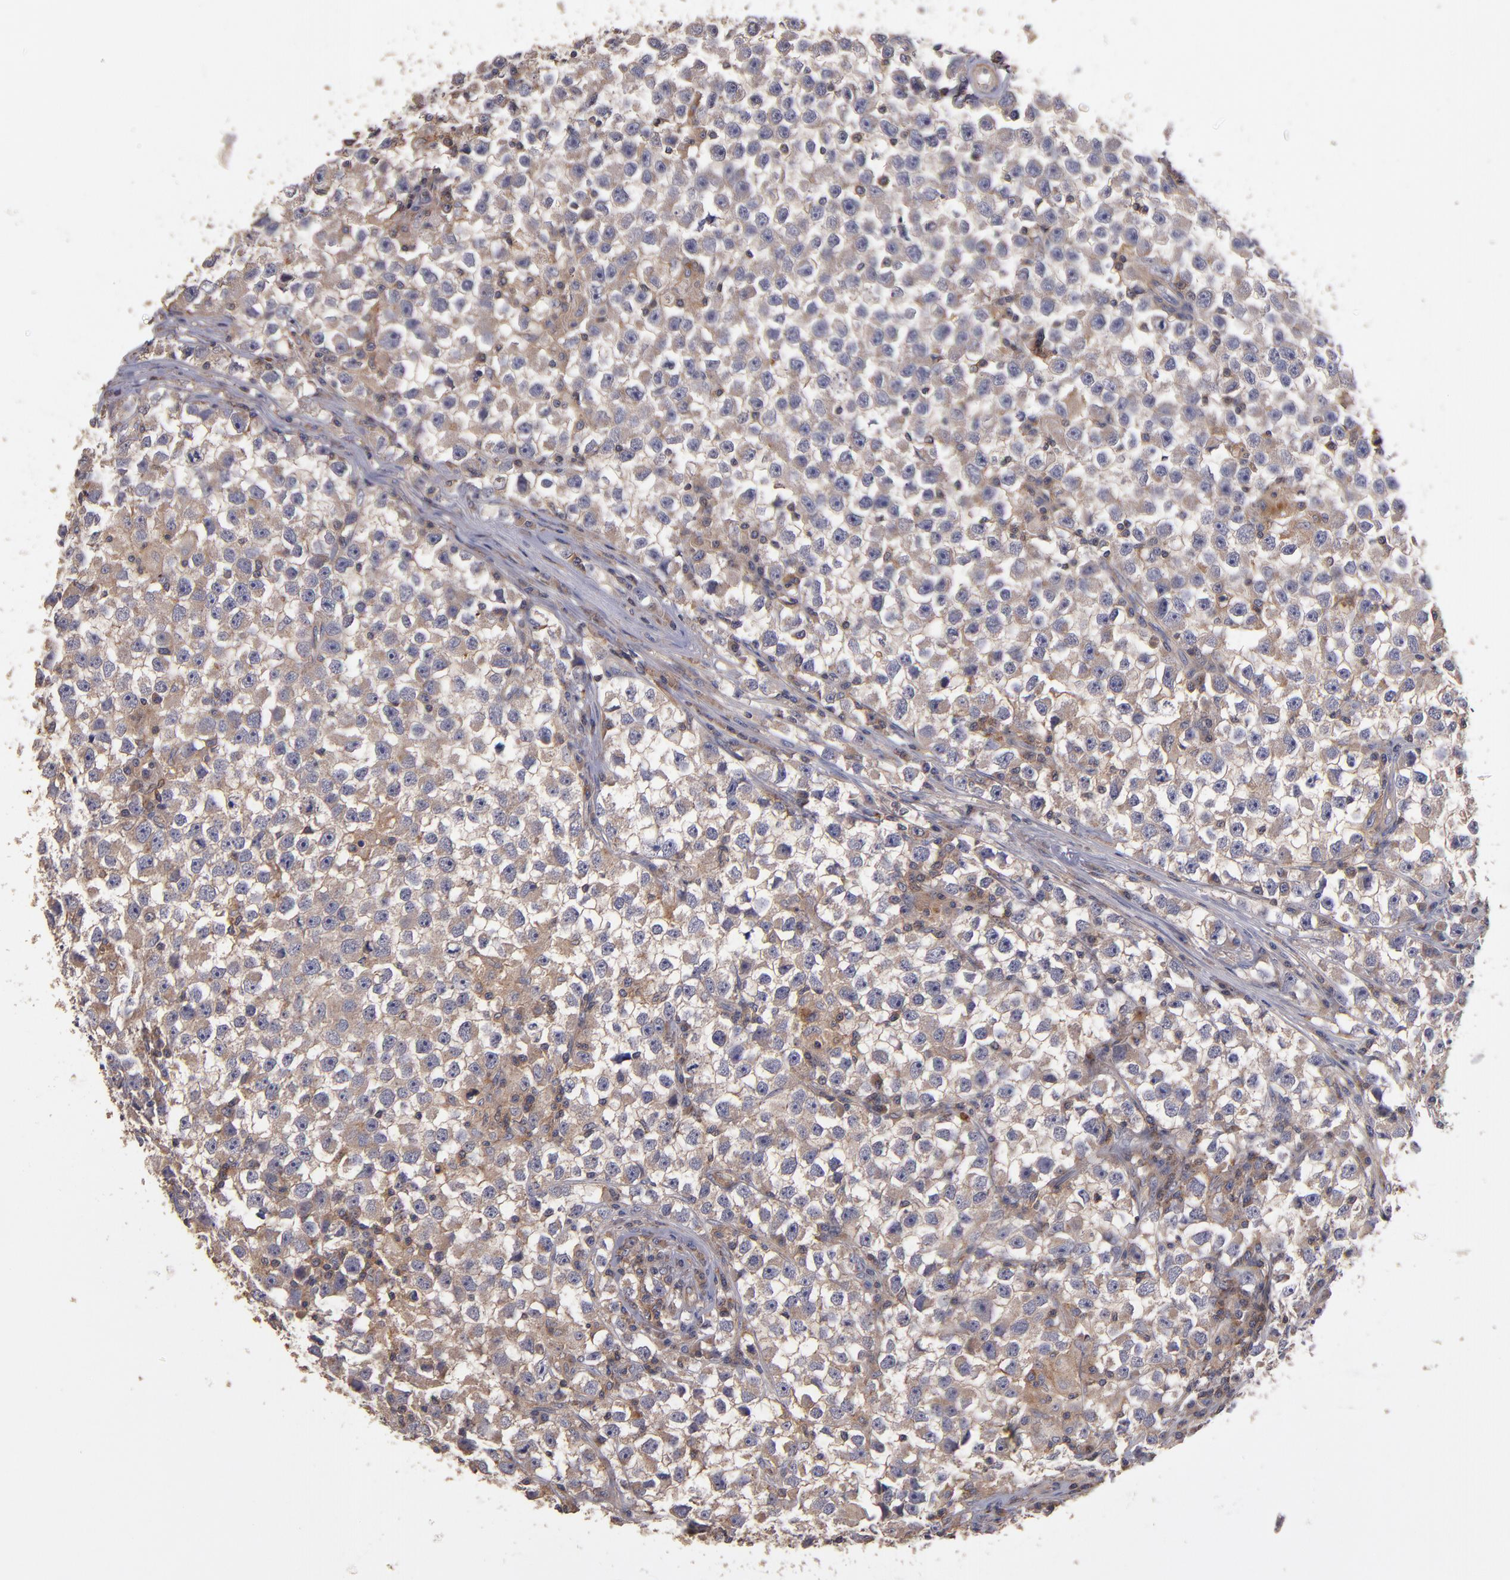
{"staining": {"intensity": "moderate", "quantity": ">75%", "location": "cytoplasmic/membranous"}, "tissue": "testis cancer", "cell_type": "Tumor cells", "image_type": "cancer", "snomed": [{"axis": "morphology", "description": "Seminoma, NOS"}, {"axis": "topography", "description": "Testis"}], "caption": "Seminoma (testis) stained with a brown dye demonstrates moderate cytoplasmic/membranous positive staining in about >75% of tumor cells.", "gene": "MAGEE1", "patient": {"sex": "male", "age": 33}}